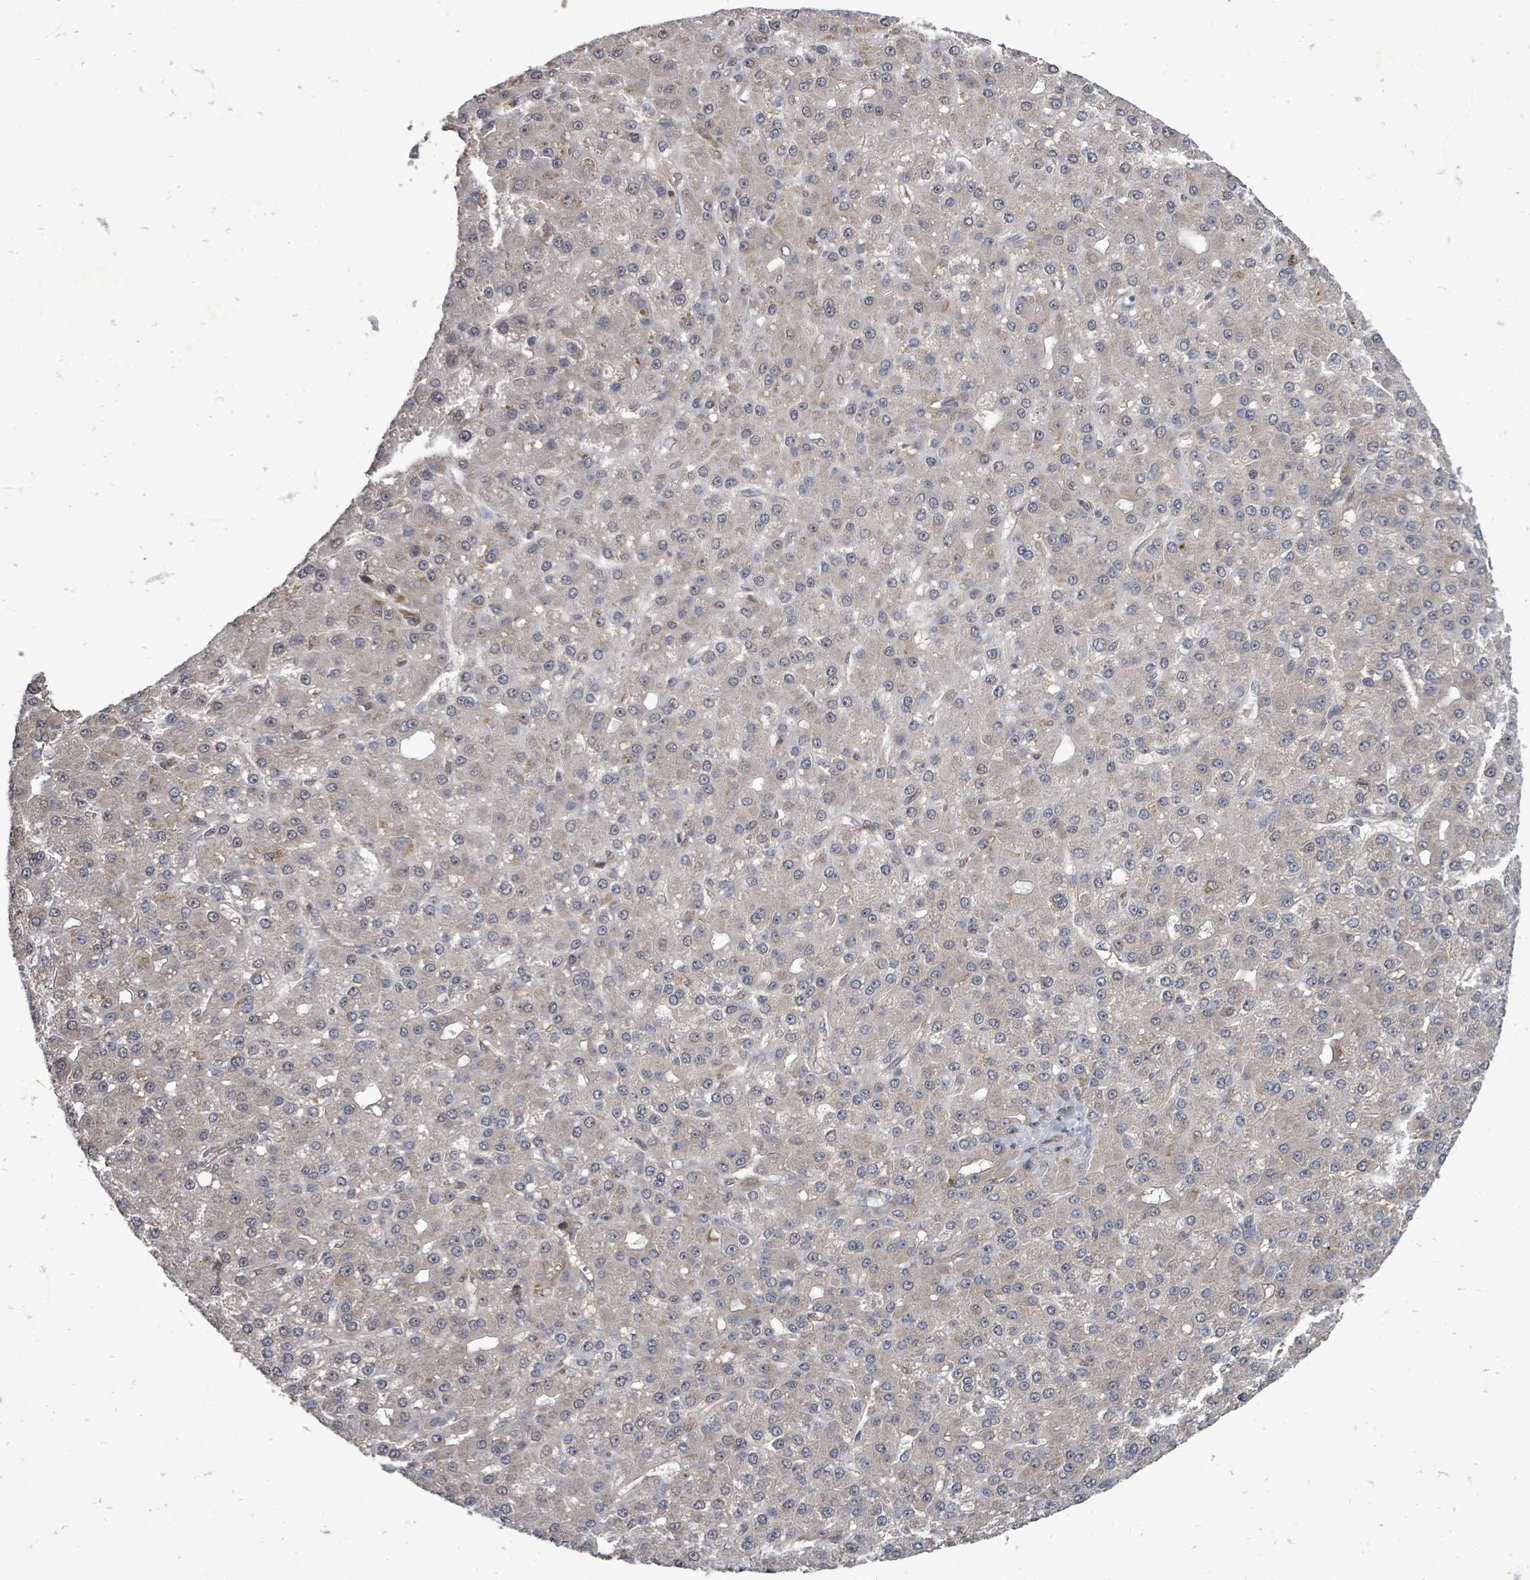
{"staining": {"intensity": "weak", "quantity": "<25%", "location": "cytoplasmic/membranous"}, "tissue": "liver cancer", "cell_type": "Tumor cells", "image_type": "cancer", "snomed": [{"axis": "morphology", "description": "Carcinoma, Hepatocellular, NOS"}, {"axis": "topography", "description": "Liver"}], "caption": "Tumor cells show no significant protein staining in hepatocellular carcinoma (liver).", "gene": "RALGAPB", "patient": {"sex": "male", "age": 67}}